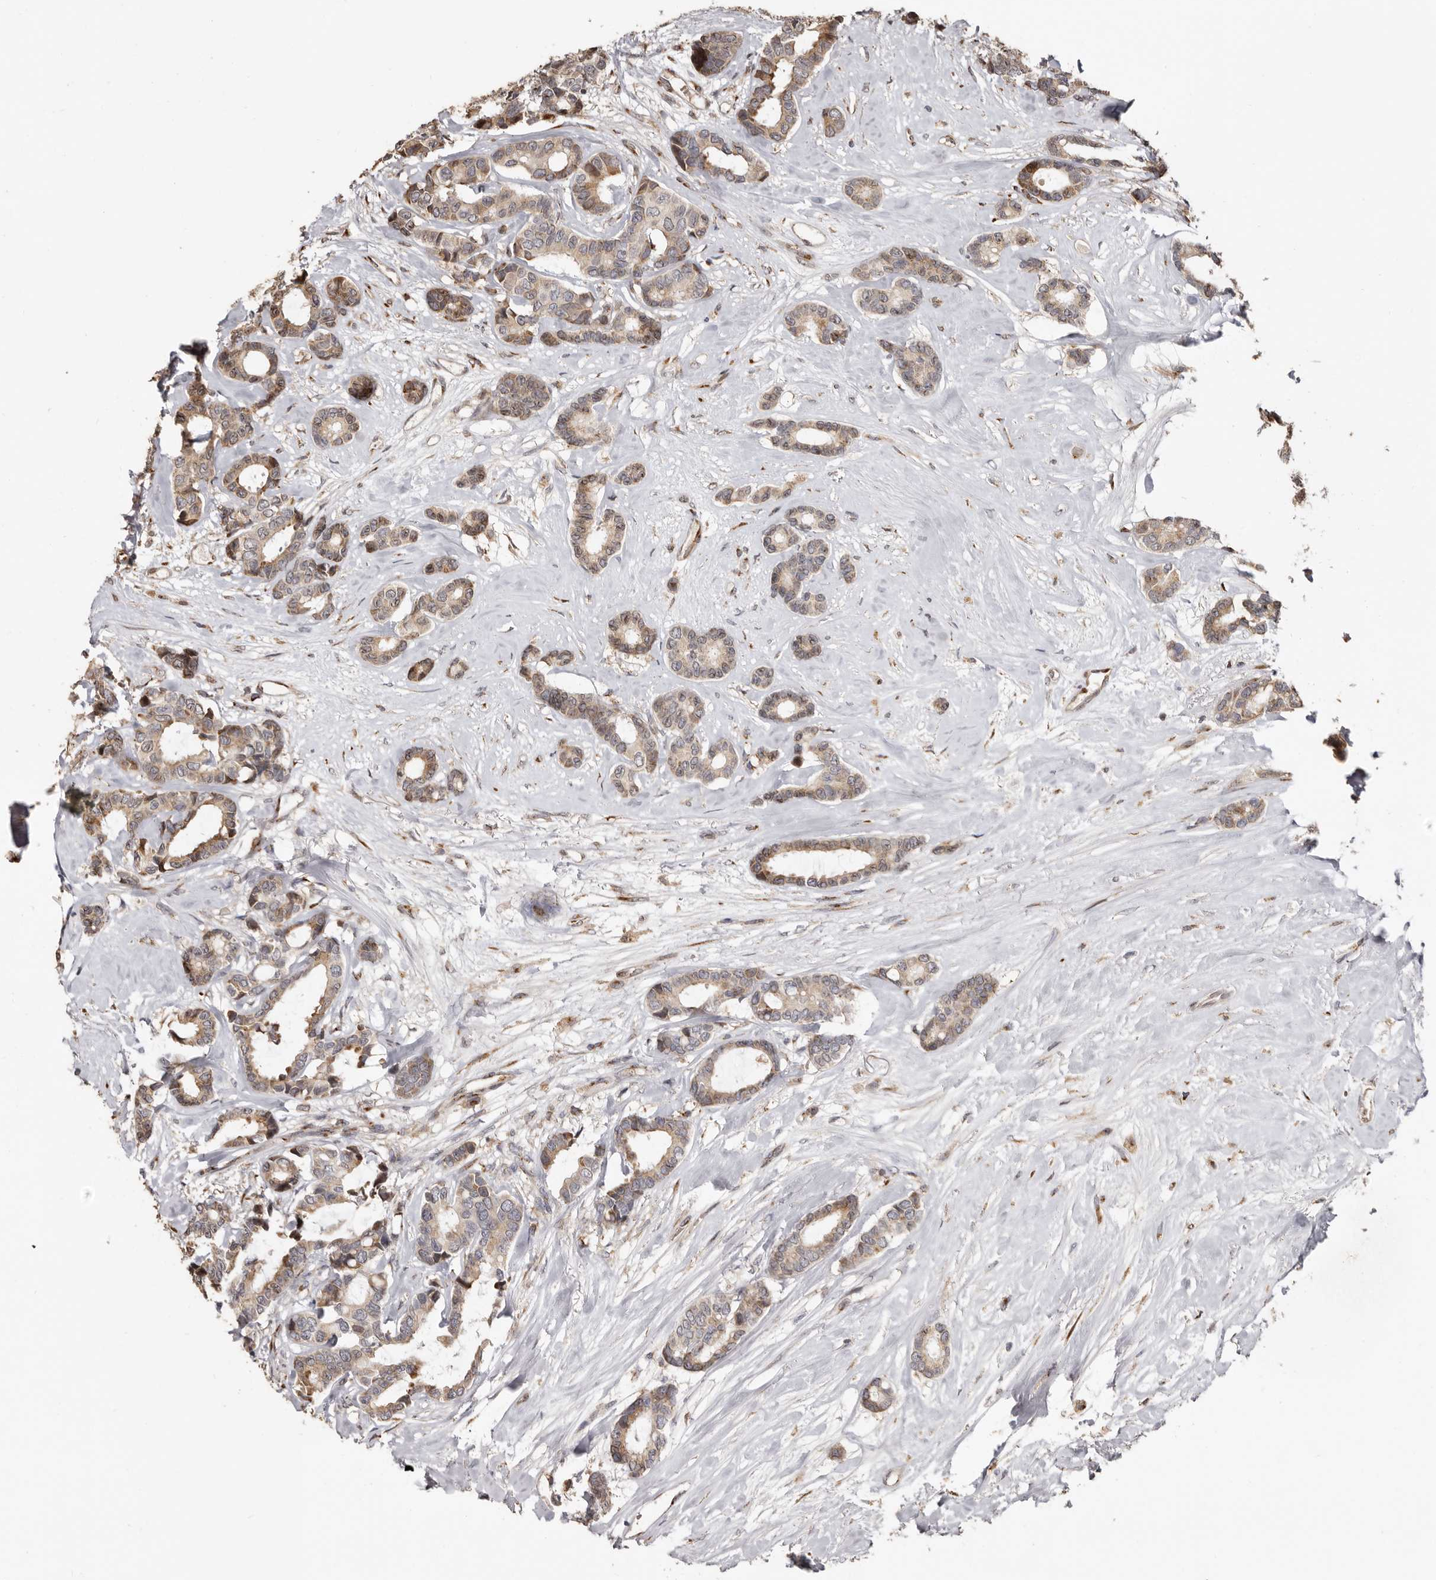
{"staining": {"intensity": "weak", "quantity": ">75%", "location": "cytoplasmic/membranous,nuclear"}, "tissue": "breast cancer", "cell_type": "Tumor cells", "image_type": "cancer", "snomed": [{"axis": "morphology", "description": "Duct carcinoma"}, {"axis": "topography", "description": "Breast"}], "caption": "A high-resolution photomicrograph shows IHC staining of breast cancer, which displays weak cytoplasmic/membranous and nuclear positivity in about >75% of tumor cells.", "gene": "ENTREP1", "patient": {"sex": "female", "age": 87}}